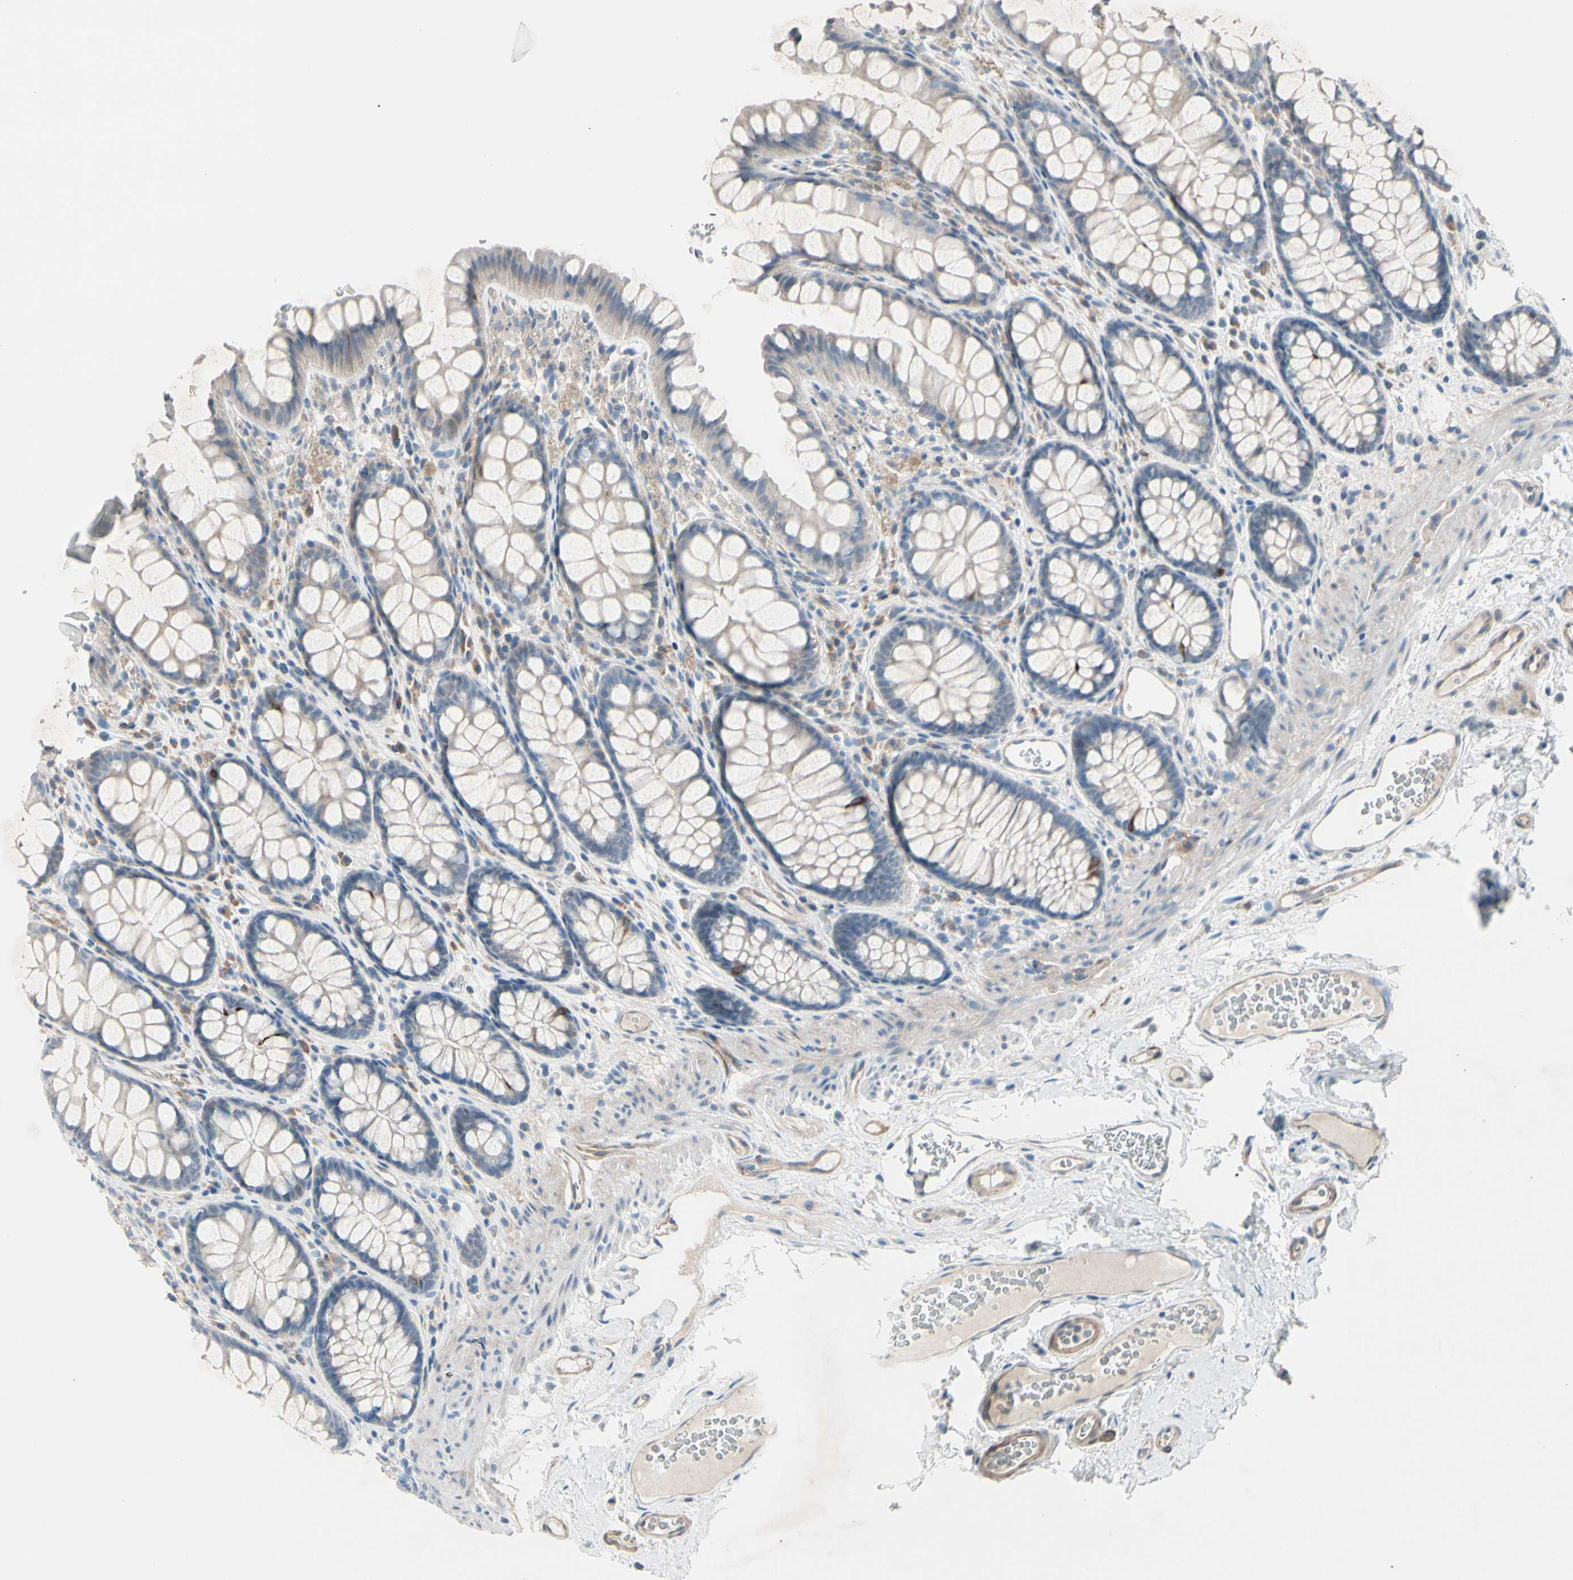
{"staining": {"intensity": "moderate", "quantity": ">75%", "location": "cytoplasmic/membranous"}, "tissue": "colon", "cell_type": "Endothelial cells", "image_type": "normal", "snomed": [{"axis": "morphology", "description": "Normal tissue, NOS"}, {"axis": "topography", "description": "Colon"}], "caption": "A photomicrograph of human colon stained for a protein displays moderate cytoplasmic/membranous brown staining in endothelial cells. The protein is stained brown, and the nuclei are stained in blue (DAB IHC with brightfield microscopy, high magnification).", "gene": "MAP2", "patient": {"sex": "female", "age": 55}}